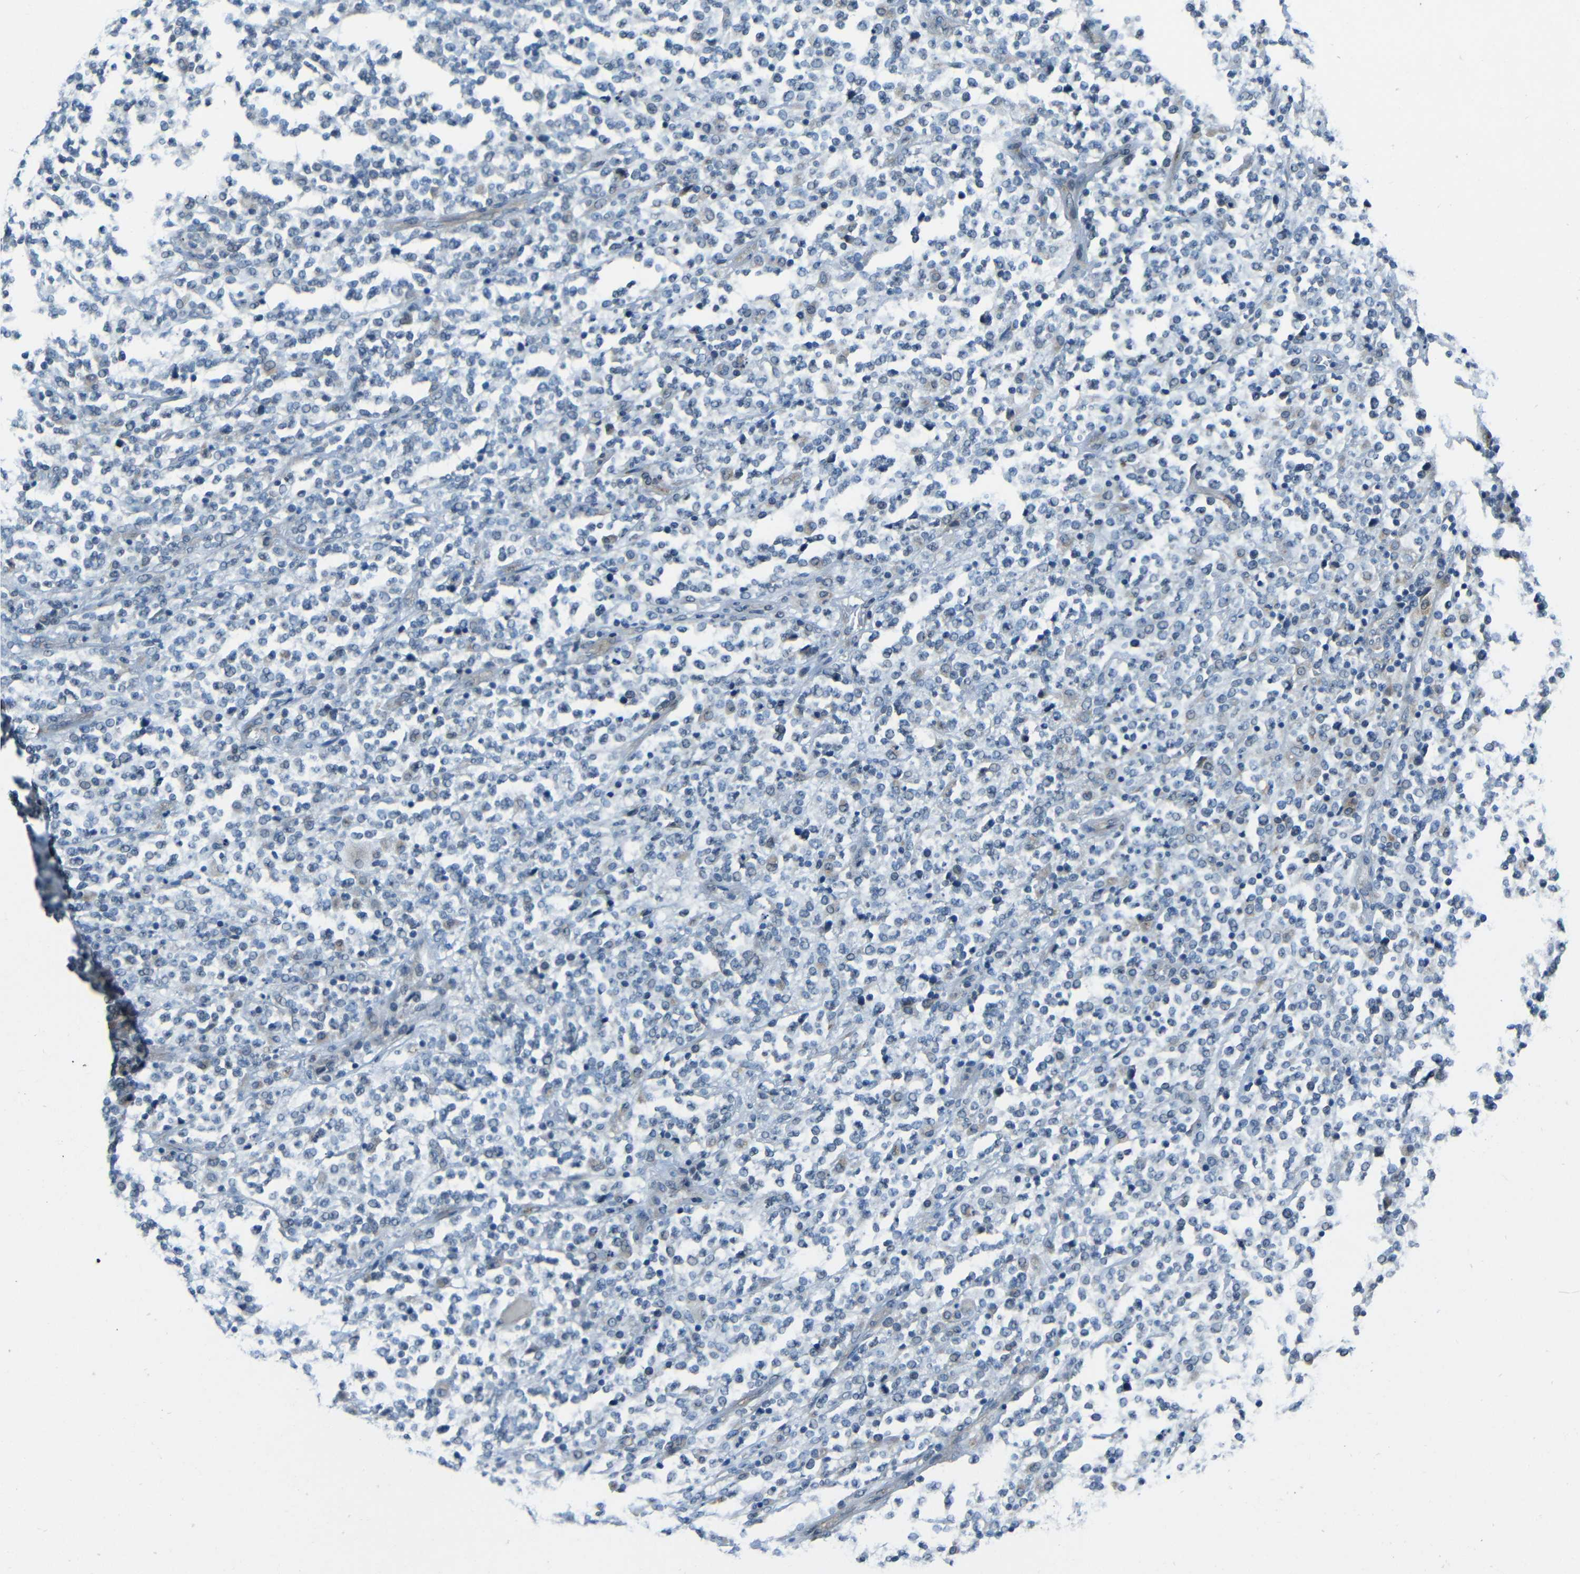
{"staining": {"intensity": "negative", "quantity": "none", "location": "none"}, "tissue": "lymphoma", "cell_type": "Tumor cells", "image_type": "cancer", "snomed": [{"axis": "morphology", "description": "Malignant lymphoma, non-Hodgkin's type, High grade"}, {"axis": "topography", "description": "Soft tissue"}], "caption": "Immunohistochemical staining of human lymphoma exhibits no significant staining in tumor cells. (Immunohistochemistry (ihc), brightfield microscopy, high magnification).", "gene": "ANKRD22", "patient": {"sex": "male", "age": 18}}